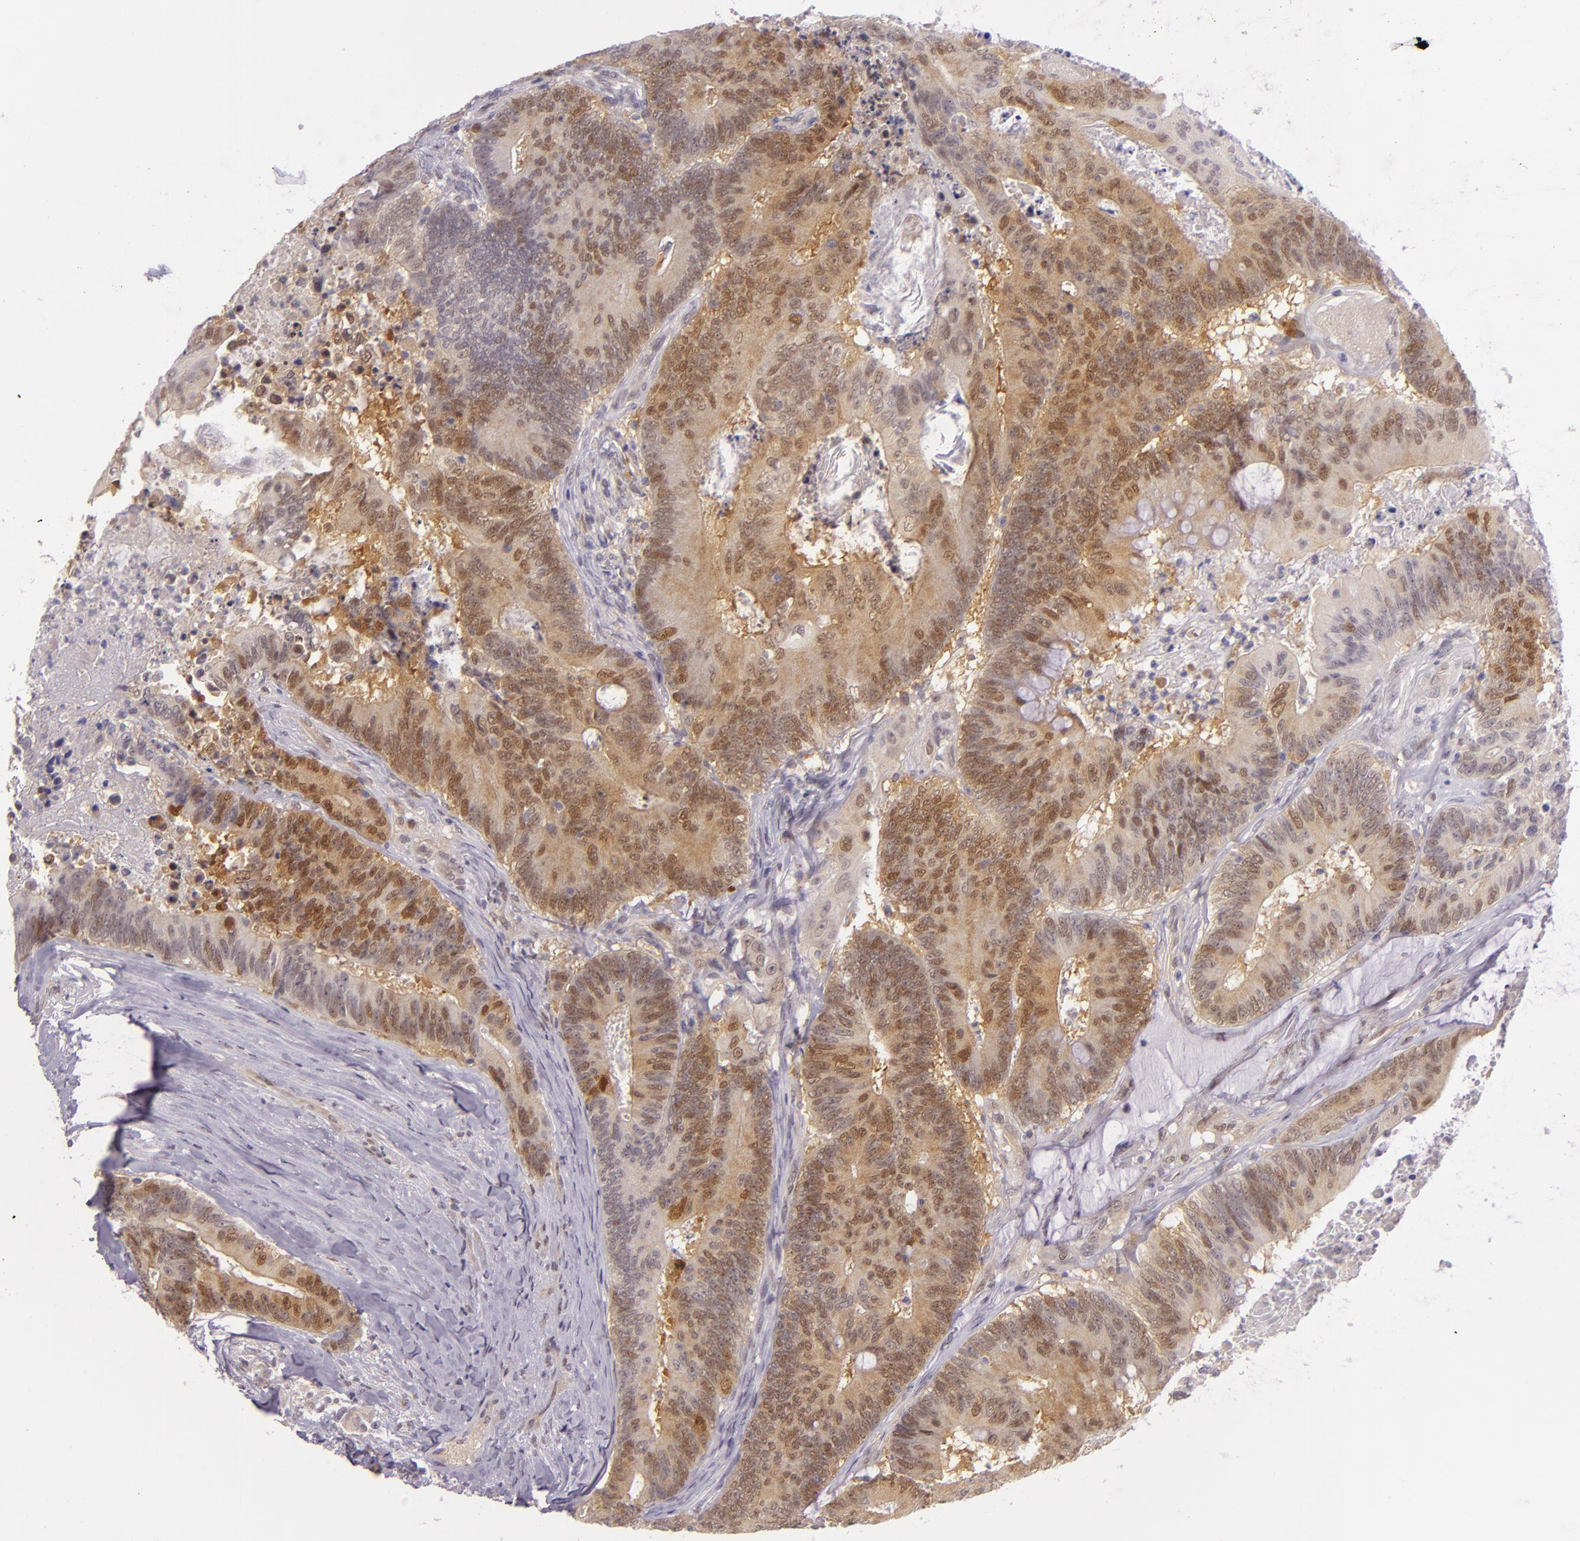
{"staining": {"intensity": "moderate", "quantity": ">75%", "location": "cytoplasmic/membranous,nuclear"}, "tissue": "colorectal cancer", "cell_type": "Tumor cells", "image_type": "cancer", "snomed": [{"axis": "morphology", "description": "Adenocarcinoma, NOS"}, {"axis": "topography", "description": "Colon"}], "caption": "An image showing moderate cytoplasmic/membranous and nuclear staining in approximately >75% of tumor cells in colorectal adenocarcinoma, as visualized by brown immunohistochemical staining.", "gene": "CSE1L", "patient": {"sex": "male", "age": 65}}